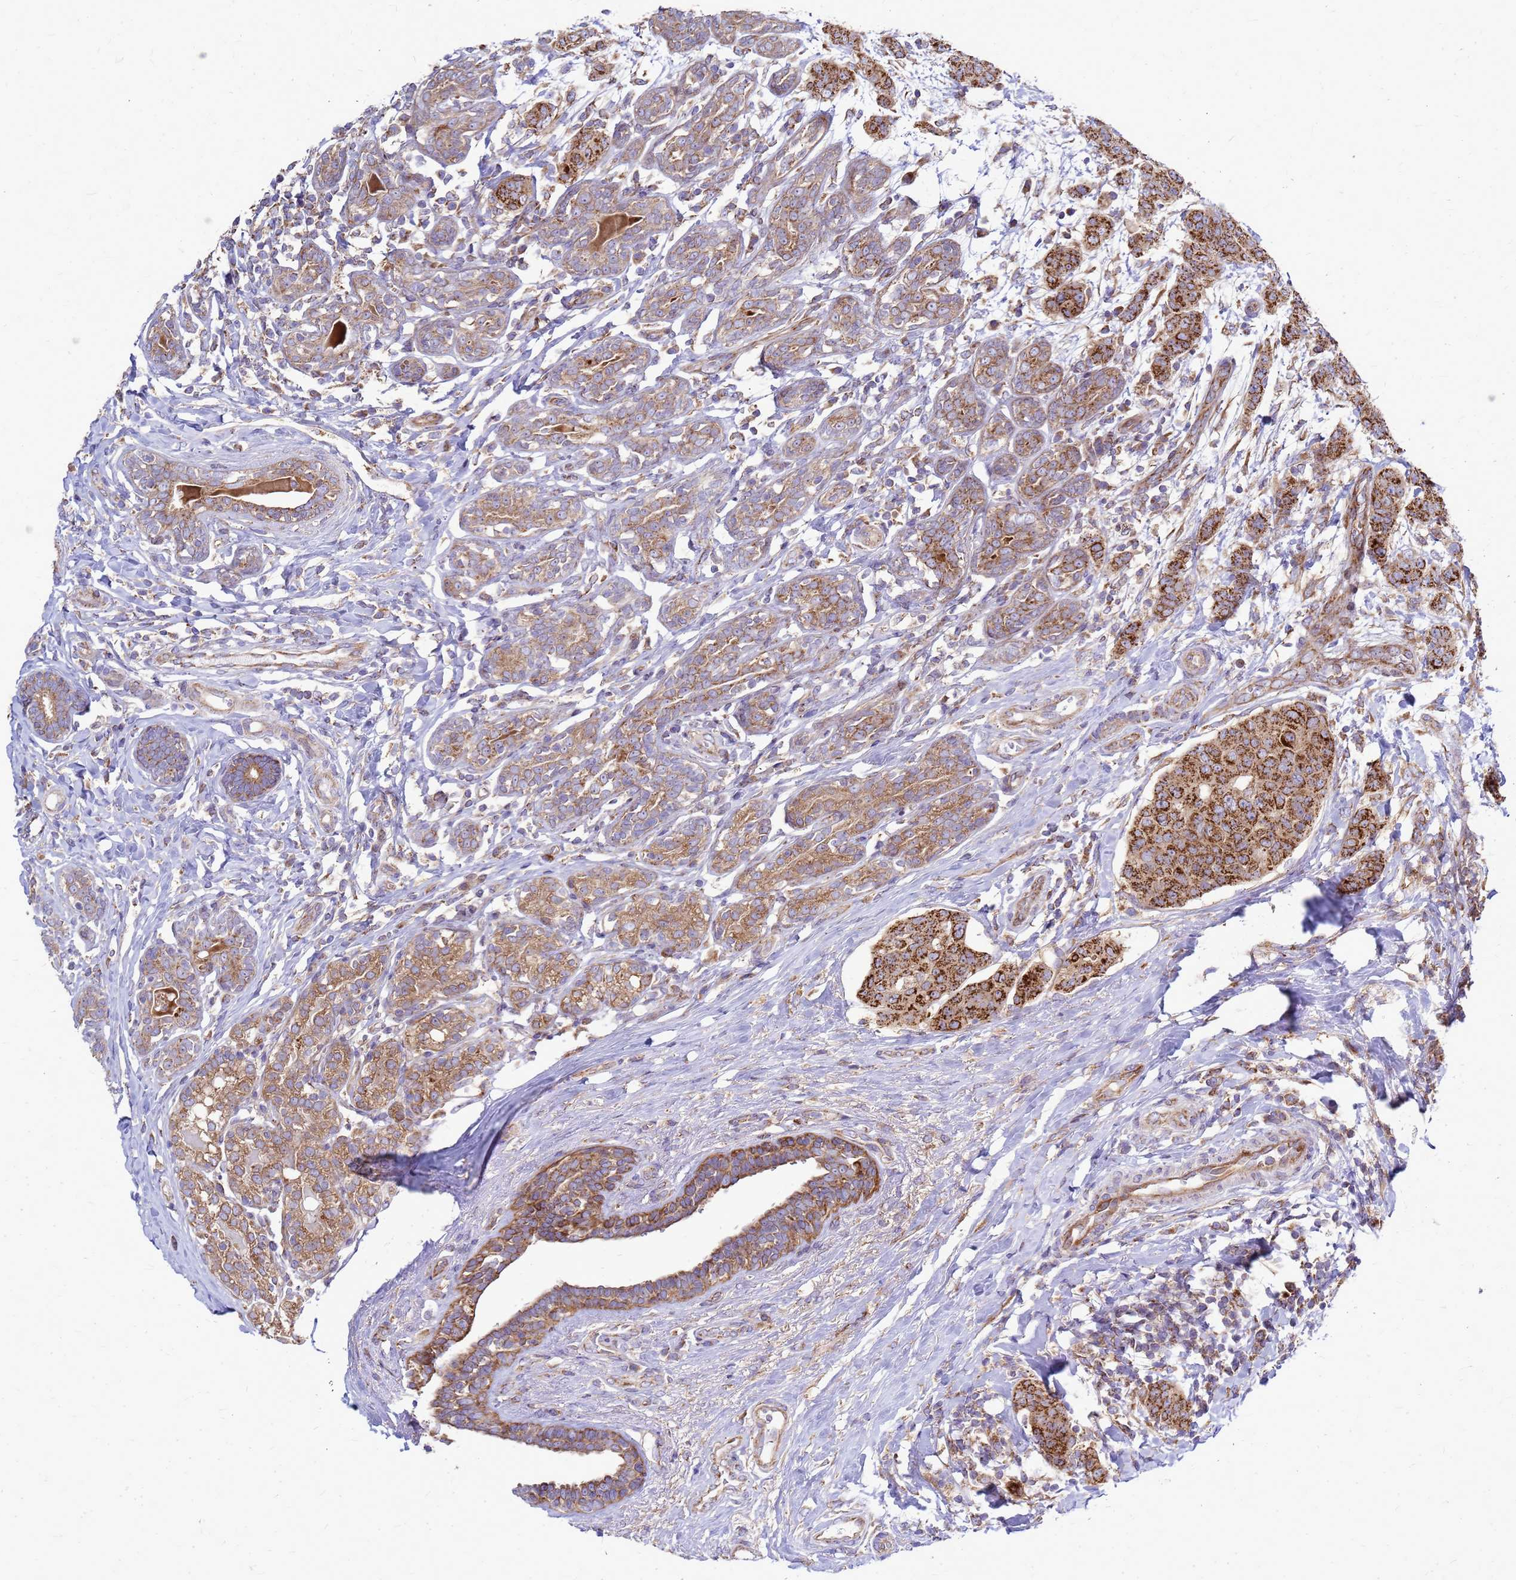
{"staining": {"intensity": "strong", "quantity": ">75%", "location": "cytoplasmic/membranous"}, "tissue": "breast cancer", "cell_type": "Tumor cells", "image_type": "cancer", "snomed": [{"axis": "morphology", "description": "Duct carcinoma"}, {"axis": "topography", "description": "Breast"}], "caption": "Tumor cells show high levels of strong cytoplasmic/membranous staining in approximately >75% of cells in intraductal carcinoma (breast). Using DAB (brown) and hematoxylin (blue) stains, captured at high magnification using brightfield microscopy.", "gene": "FSTL4", "patient": {"sex": "female", "age": 40}}